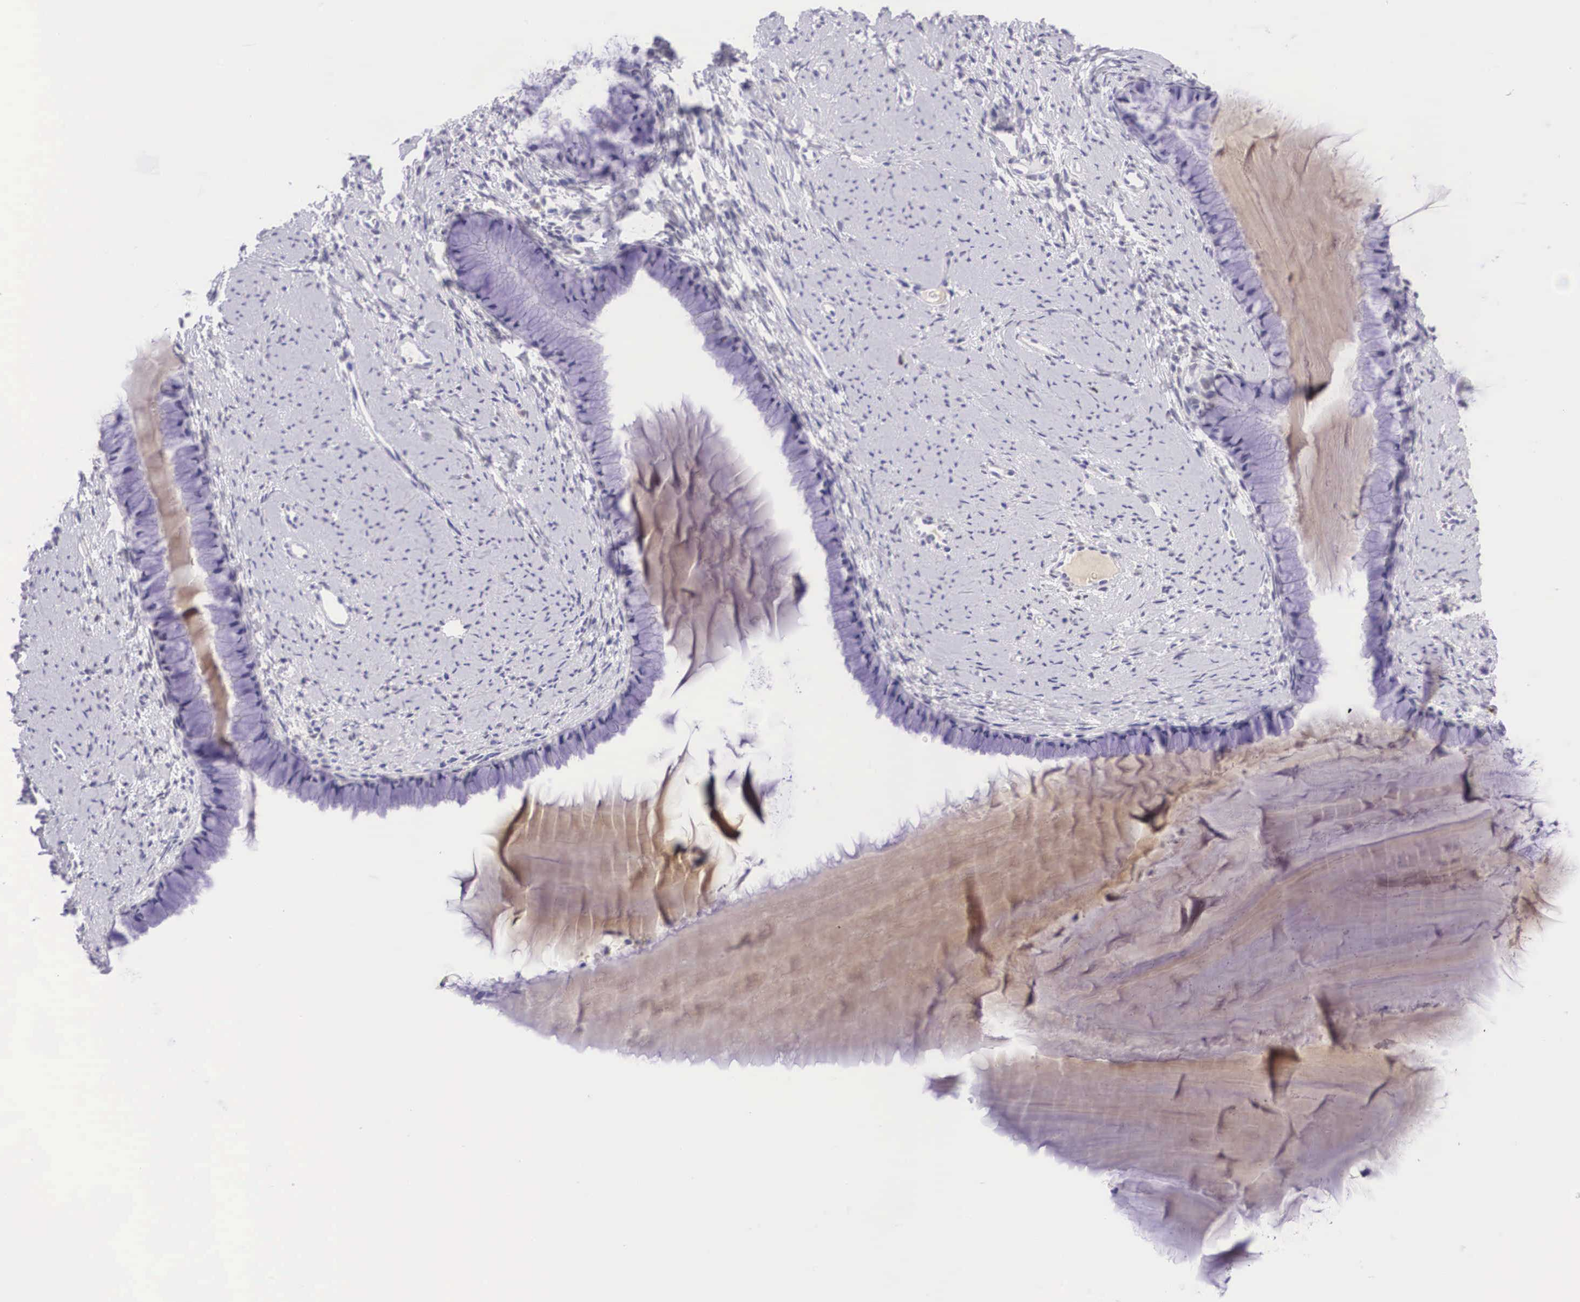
{"staining": {"intensity": "negative", "quantity": "none", "location": "none"}, "tissue": "cervix", "cell_type": "Glandular cells", "image_type": "normal", "snomed": [{"axis": "morphology", "description": "Normal tissue, NOS"}, {"axis": "topography", "description": "Cervix"}], "caption": "Immunohistochemistry (IHC) histopathology image of unremarkable human cervix stained for a protein (brown), which reveals no positivity in glandular cells. (DAB (3,3'-diaminobenzidine) immunohistochemistry (IHC), high magnification).", "gene": "BCL6", "patient": {"sex": "female", "age": 82}}